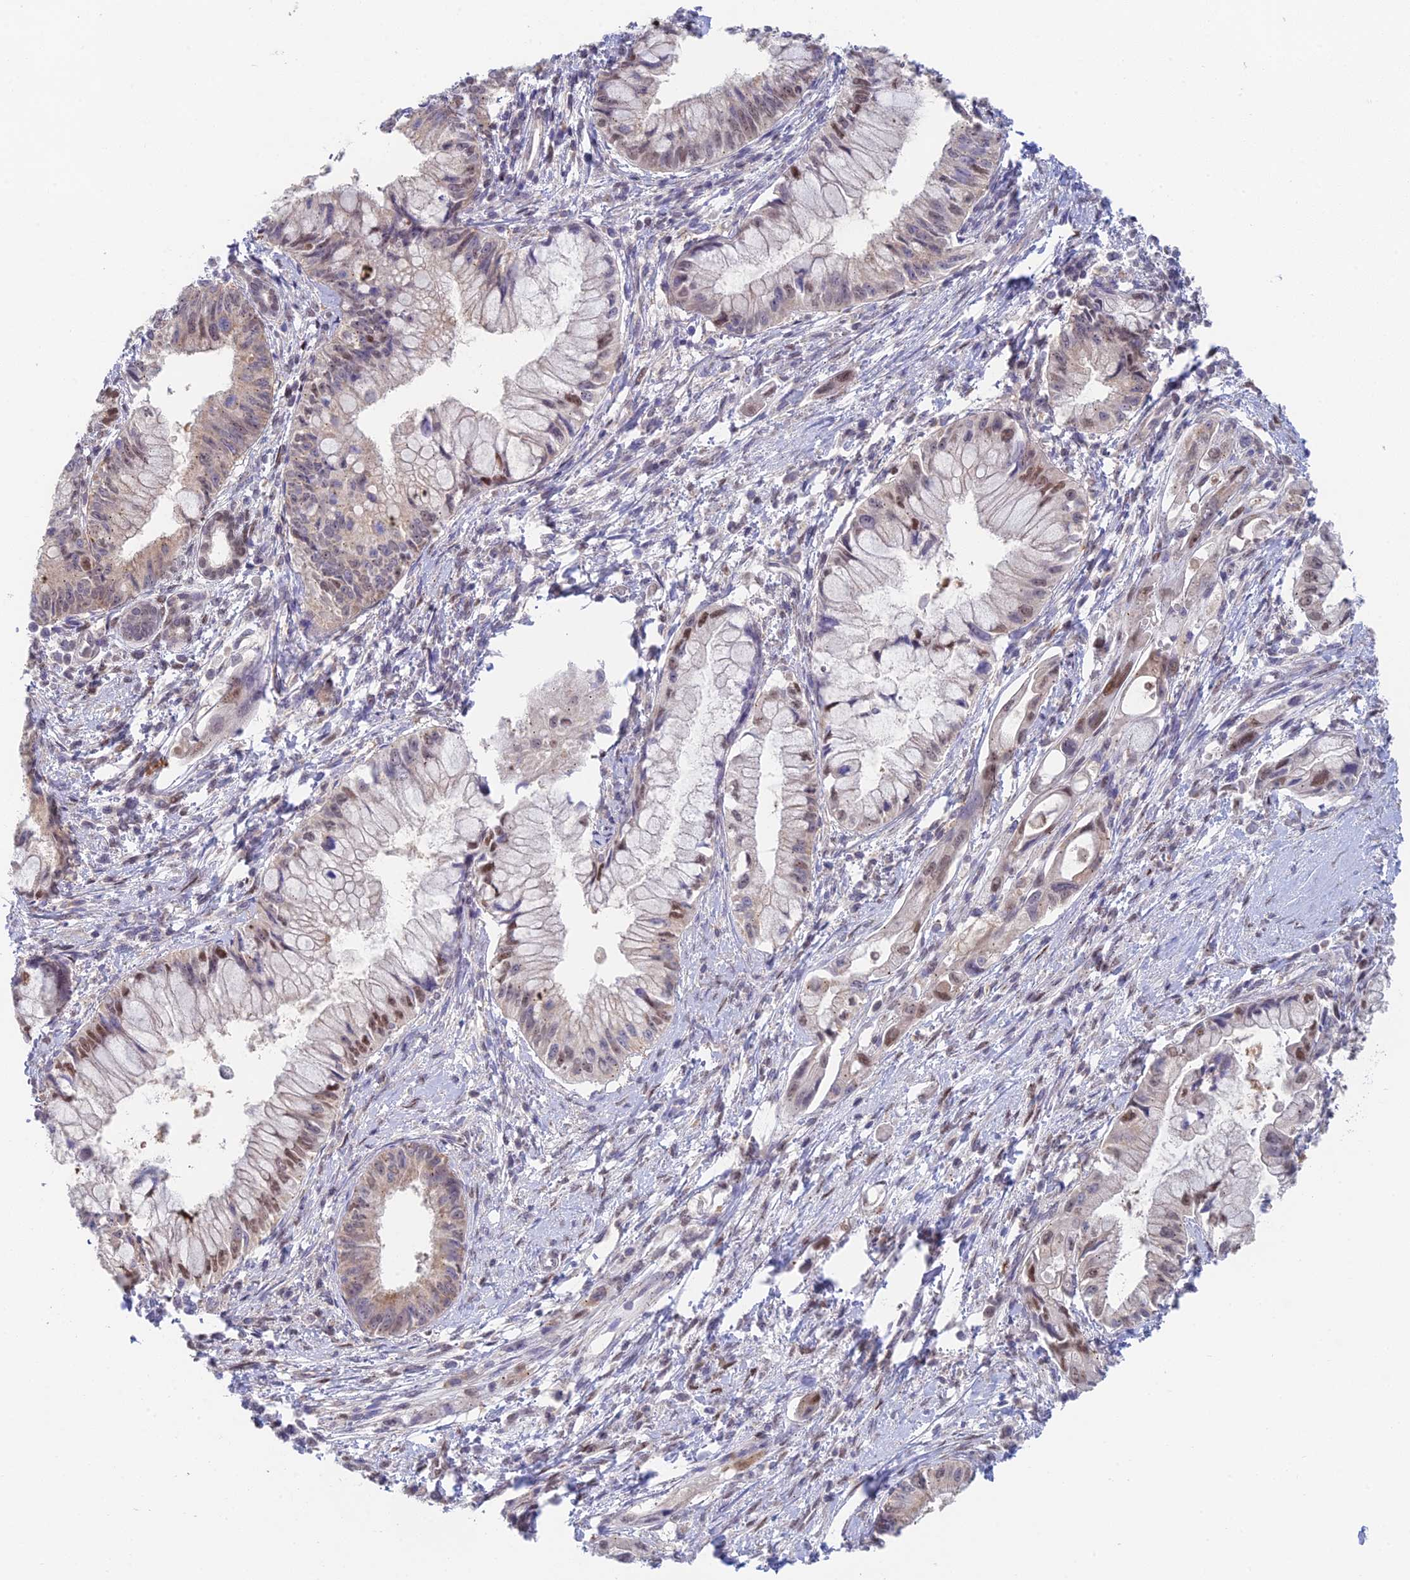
{"staining": {"intensity": "moderate", "quantity": ">75%", "location": "nuclear"}, "tissue": "pancreatic cancer", "cell_type": "Tumor cells", "image_type": "cancer", "snomed": [{"axis": "morphology", "description": "Adenocarcinoma, NOS"}, {"axis": "topography", "description": "Pancreas"}], "caption": "Immunohistochemistry (IHC) histopathology image of adenocarcinoma (pancreatic) stained for a protein (brown), which exhibits medium levels of moderate nuclear positivity in about >75% of tumor cells.", "gene": "MRPL17", "patient": {"sex": "male", "age": 48}}